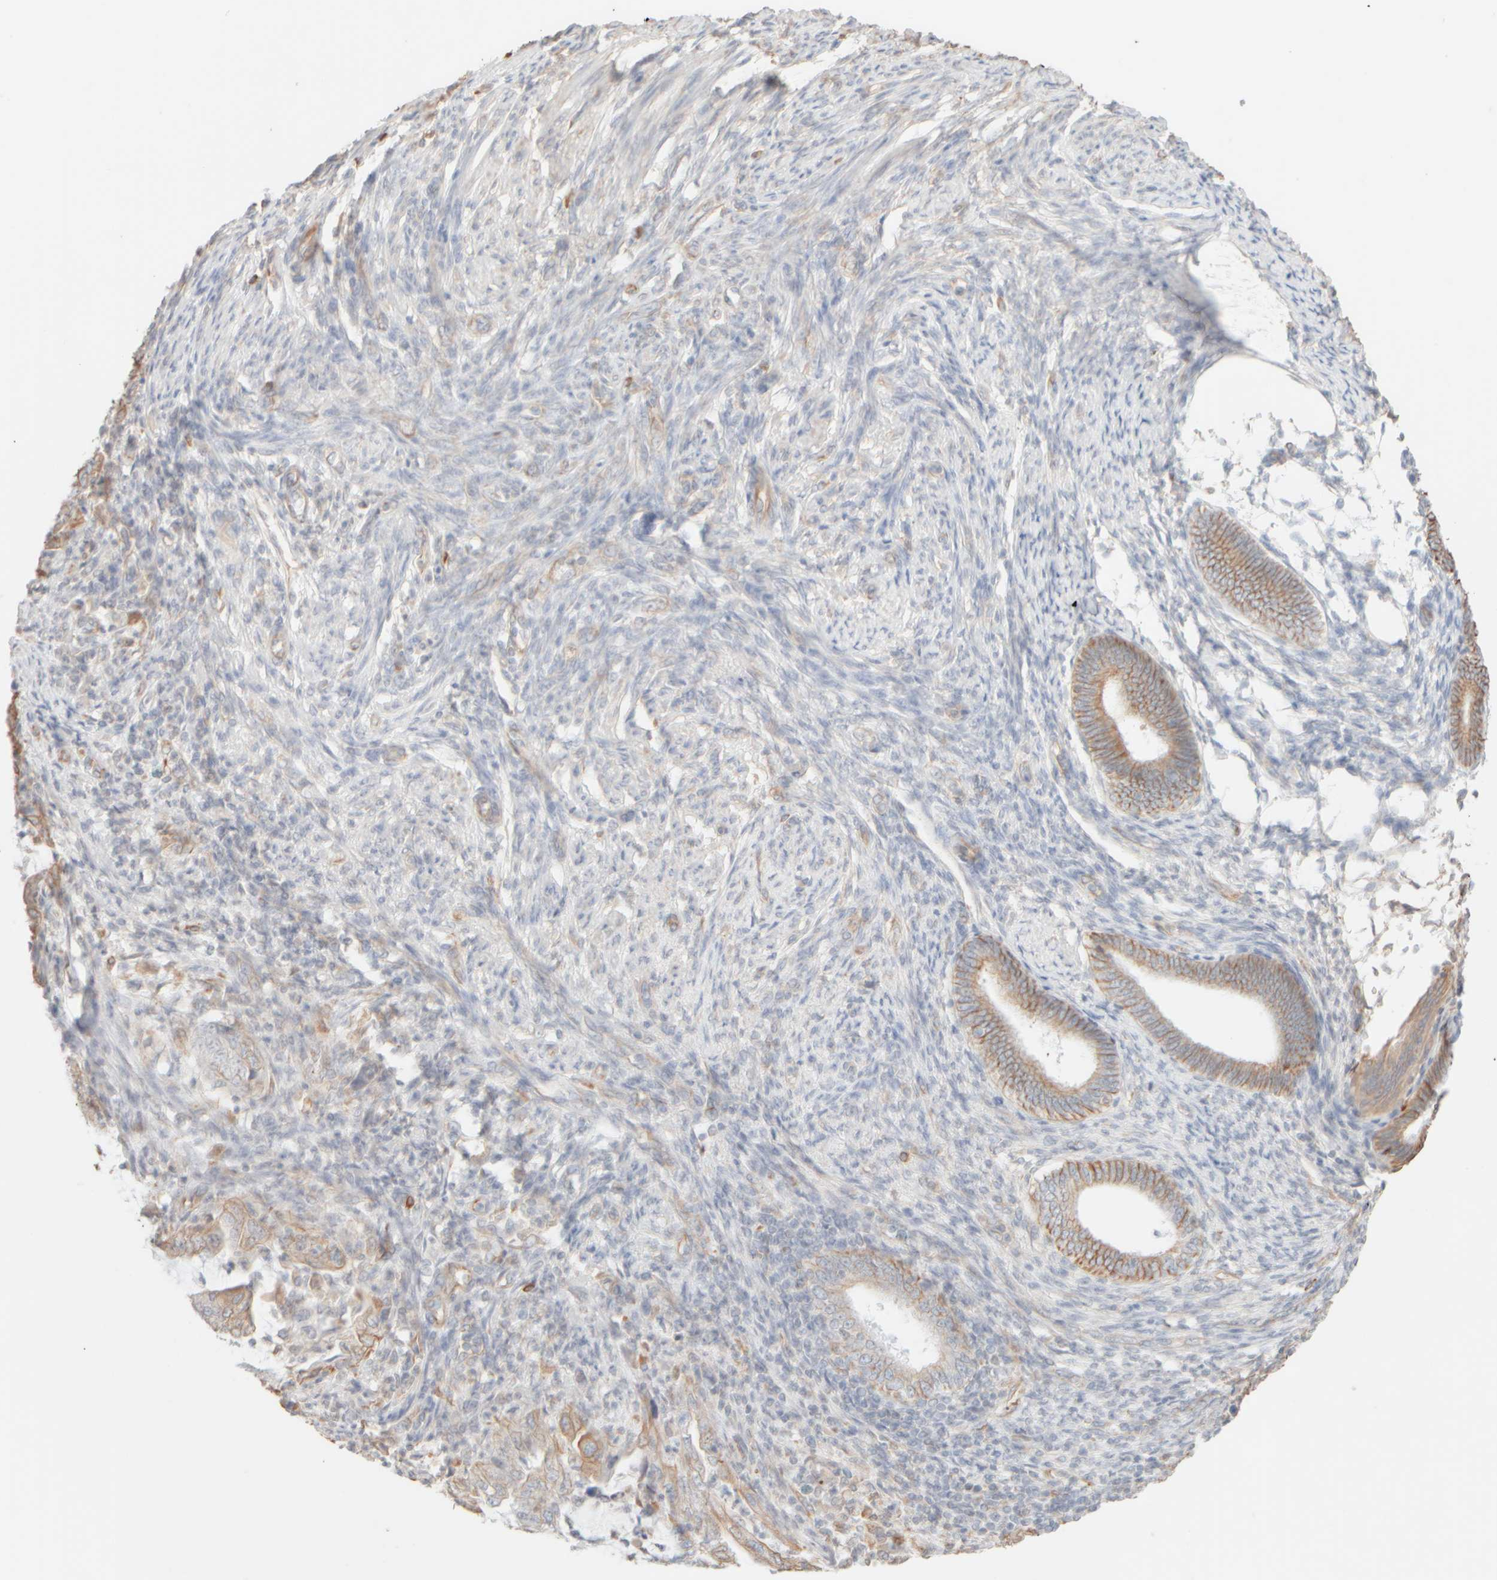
{"staining": {"intensity": "weak", "quantity": "25%-75%", "location": "cytoplasmic/membranous"}, "tissue": "endometrial cancer", "cell_type": "Tumor cells", "image_type": "cancer", "snomed": [{"axis": "morphology", "description": "Adenocarcinoma, NOS"}, {"axis": "topography", "description": "Endometrium"}], "caption": "Adenocarcinoma (endometrial) stained with a protein marker exhibits weak staining in tumor cells.", "gene": "KRT15", "patient": {"sex": "female", "age": 51}}